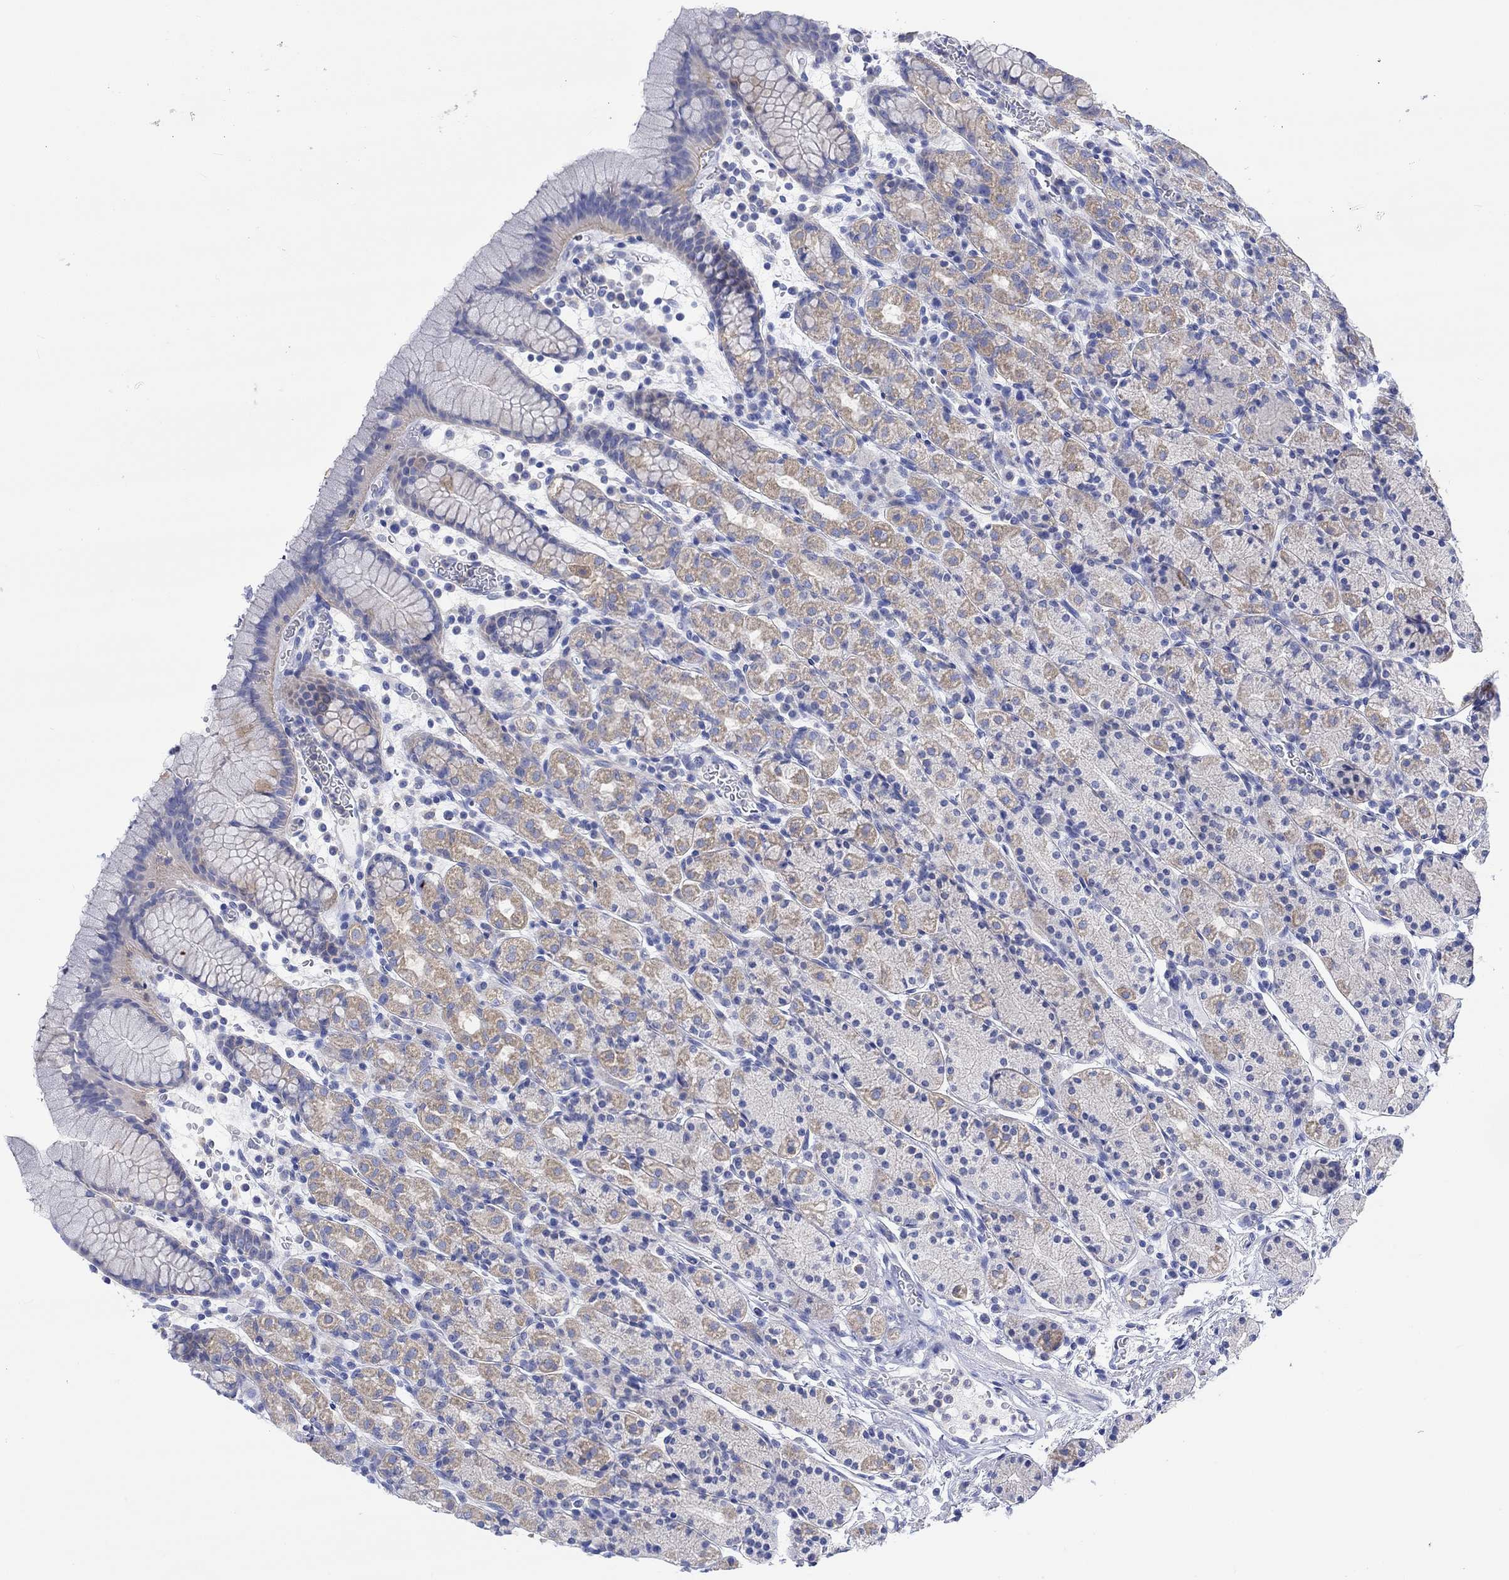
{"staining": {"intensity": "moderate", "quantity": "<25%", "location": "cytoplasmic/membranous"}, "tissue": "stomach", "cell_type": "Glandular cells", "image_type": "normal", "snomed": [{"axis": "morphology", "description": "Normal tissue, NOS"}, {"axis": "topography", "description": "Stomach, upper"}, {"axis": "topography", "description": "Stomach"}], "caption": "This micrograph shows IHC staining of benign stomach, with low moderate cytoplasmic/membranous positivity in approximately <25% of glandular cells.", "gene": "REEP6", "patient": {"sex": "male", "age": 62}}